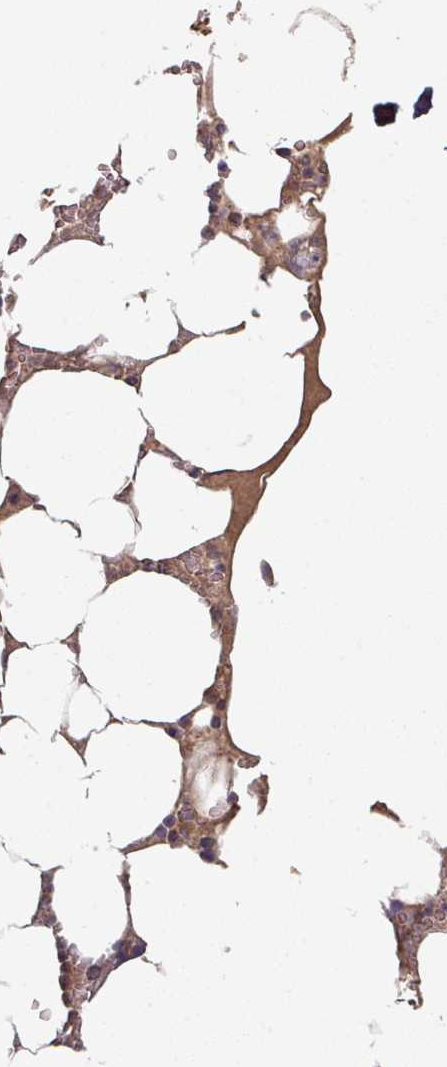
{"staining": {"intensity": "moderate", "quantity": "<25%", "location": "cytoplasmic/membranous"}, "tissue": "bone marrow", "cell_type": "Hematopoietic cells", "image_type": "normal", "snomed": [{"axis": "morphology", "description": "Normal tissue, NOS"}, {"axis": "topography", "description": "Bone marrow"}], "caption": "Hematopoietic cells demonstrate moderate cytoplasmic/membranous positivity in about <25% of cells in normal bone marrow.", "gene": "DNAJC7", "patient": {"sex": "male", "age": 64}}